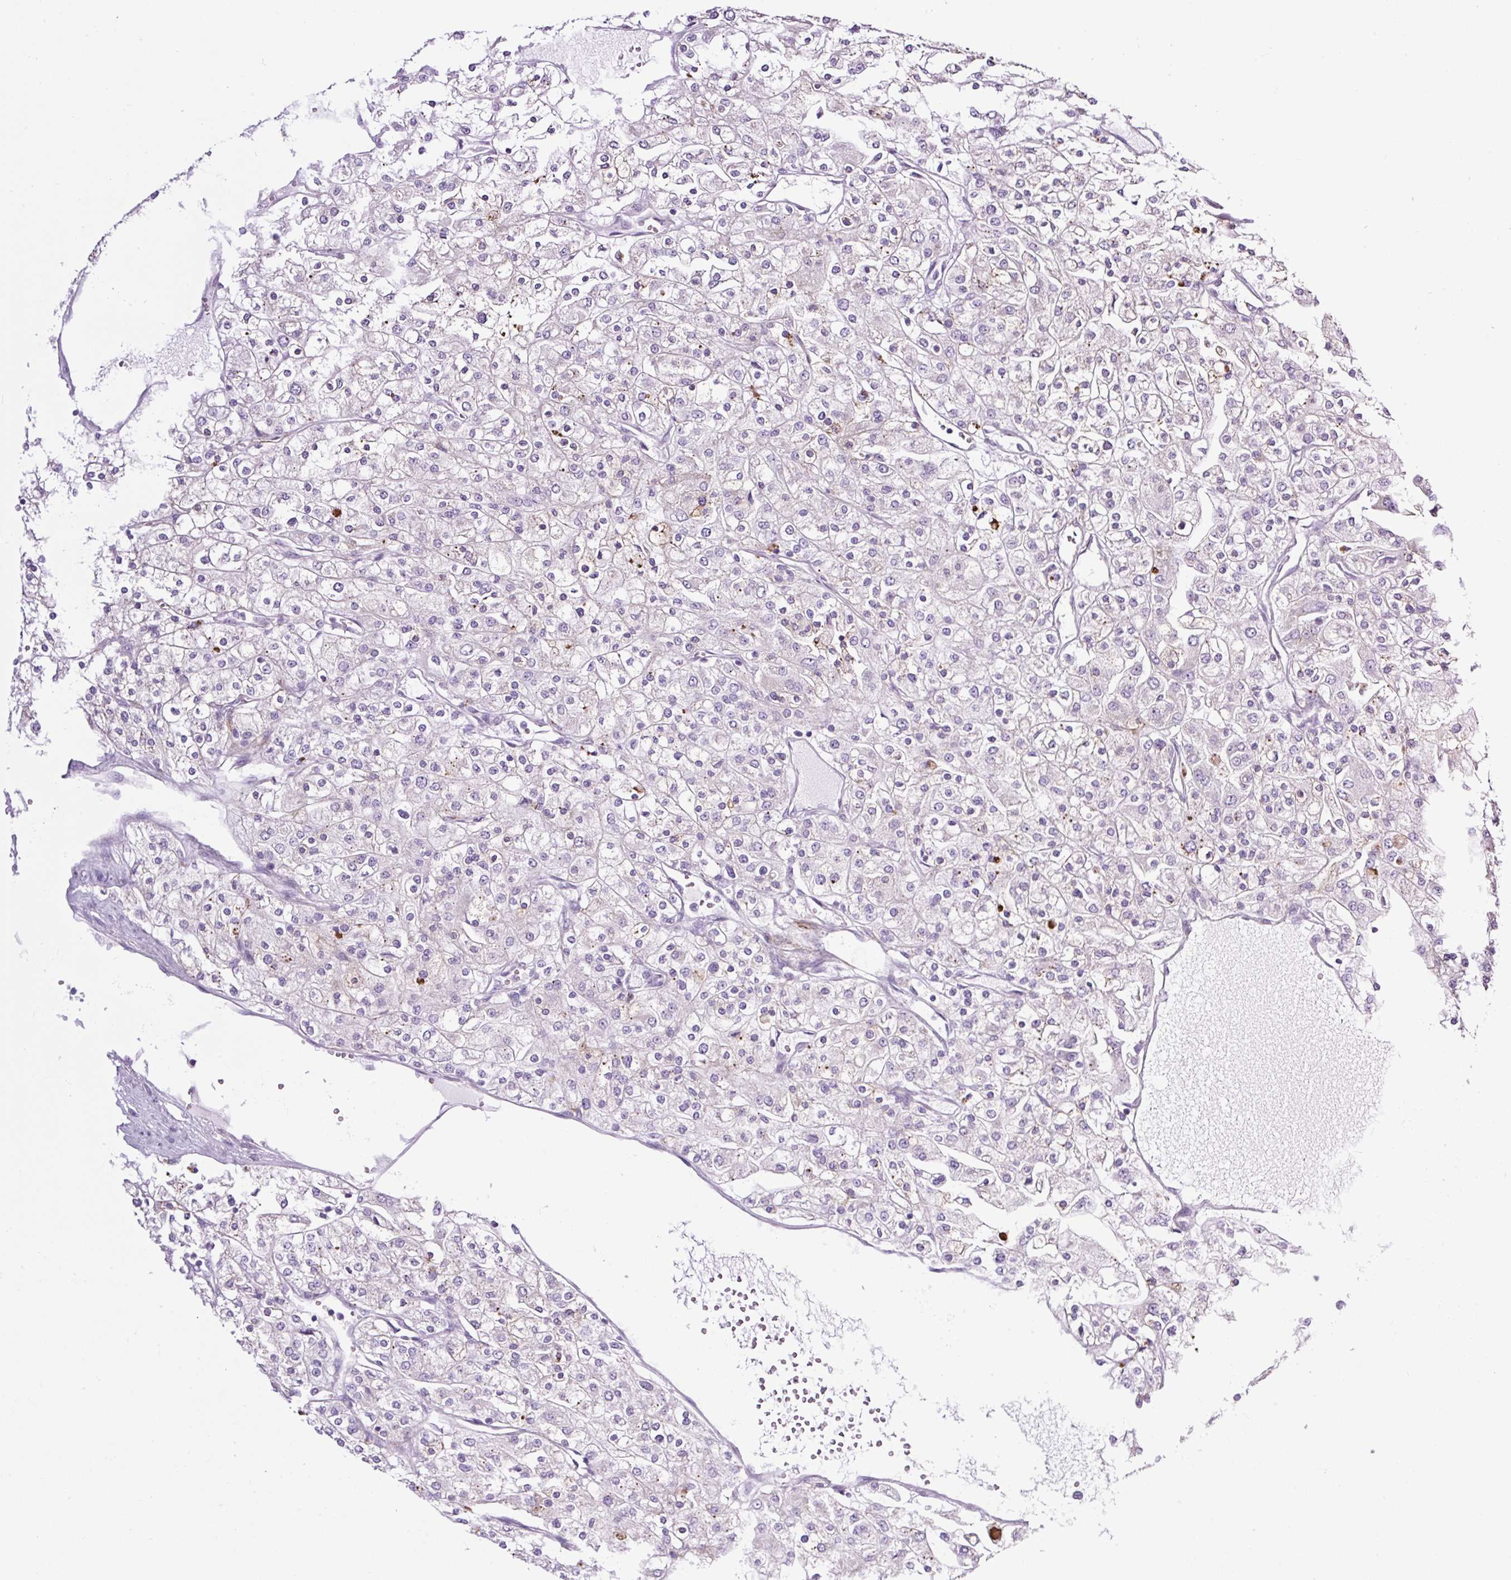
{"staining": {"intensity": "negative", "quantity": "none", "location": "none"}, "tissue": "renal cancer", "cell_type": "Tumor cells", "image_type": "cancer", "snomed": [{"axis": "morphology", "description": "Adenocarcinoma, NOS"}, {"axis": "topography", "description": "Kidney"}], "caption": "Immunohistochemistry (IHC) histopathology image of neoplastic tissue: human renal adenocarcinoma stained with DAB (3,3'-diaminobenzidine) shows no significant protein positivity in tumor cells. (DAB (3,3'-diaminobenzidine) IHC visualized using brightfield microscopy, high magnification).", "gene": "RNASE10", "patient": {"sex": "male", "age": 80}}